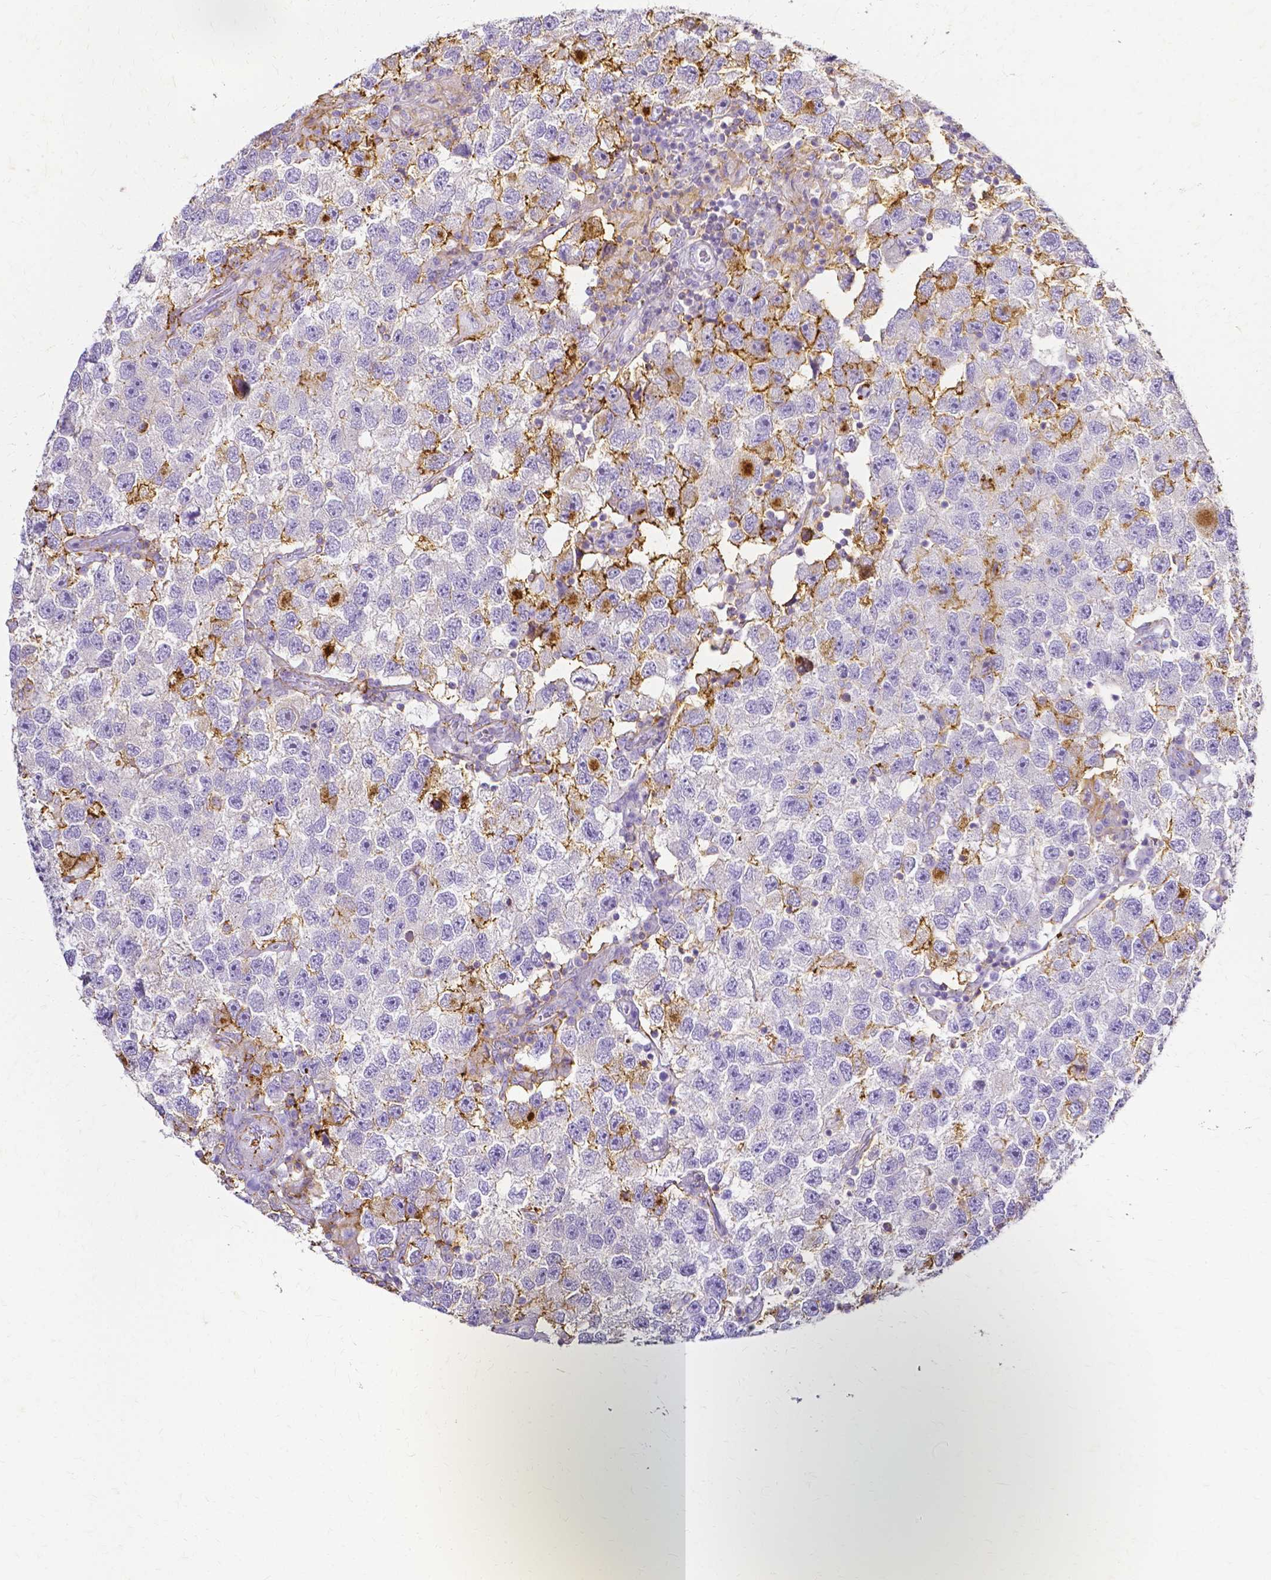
{"staining": {"intensity": "moderate", "quantity": "<25%", "location": "cytoplasmic/membranous"}, "tissue": "testis cancer", "cell_type": "Tumor cells", "image_type": "cancer", "snomed": [{"axis": "morphology", "description": "Seminoma, NOS"}, {"axis": "topography", "description": "Testis"}], "caption": "A micrograph of testis cancer (seminoma) stained for a protein demonstrates moderate cytoplasmic/membranous brown staining in tumor cells. (IHC, brightfield microscopy, high magnification).", "gene": "HSPA12A", "patient": {"sex": "male", "age": 26}}